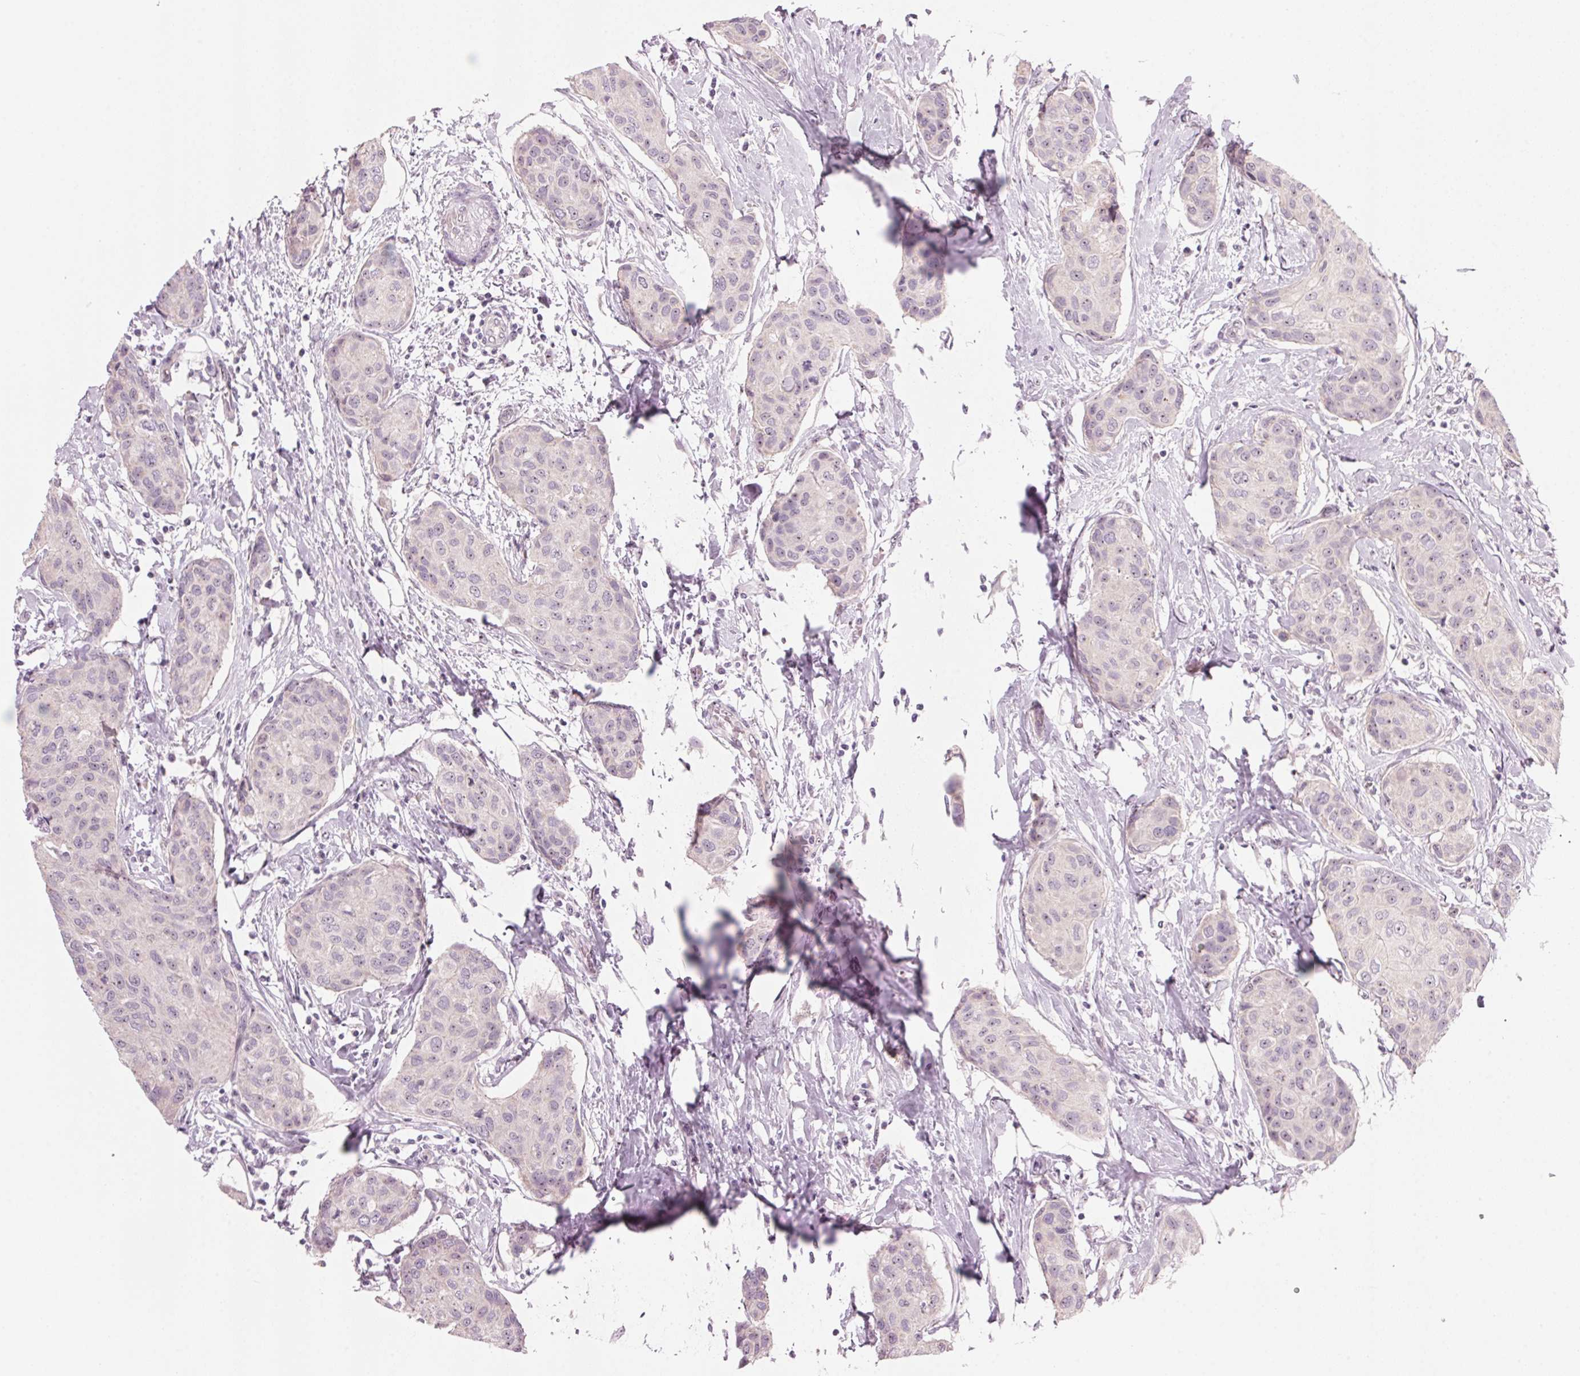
{"staining": {"intensity": "weak", "quantity": "<25%", "location": "nuclear"}, "tissue": "breast cancer", "cell_type": "Tumor cells", "image_type": "cancer", "snomed": [{"axis": "morphology", "description": "Duct carcinoma"}, {"axis": "topography", "description": "Breast"}], "caption": "The immunohistochemistry image has no significant staining in tumor cells of breast invasive ductal carcinoma tissue.", "gene": "DNTTIP2", "patient": {"sex": "female", "age": 80}}